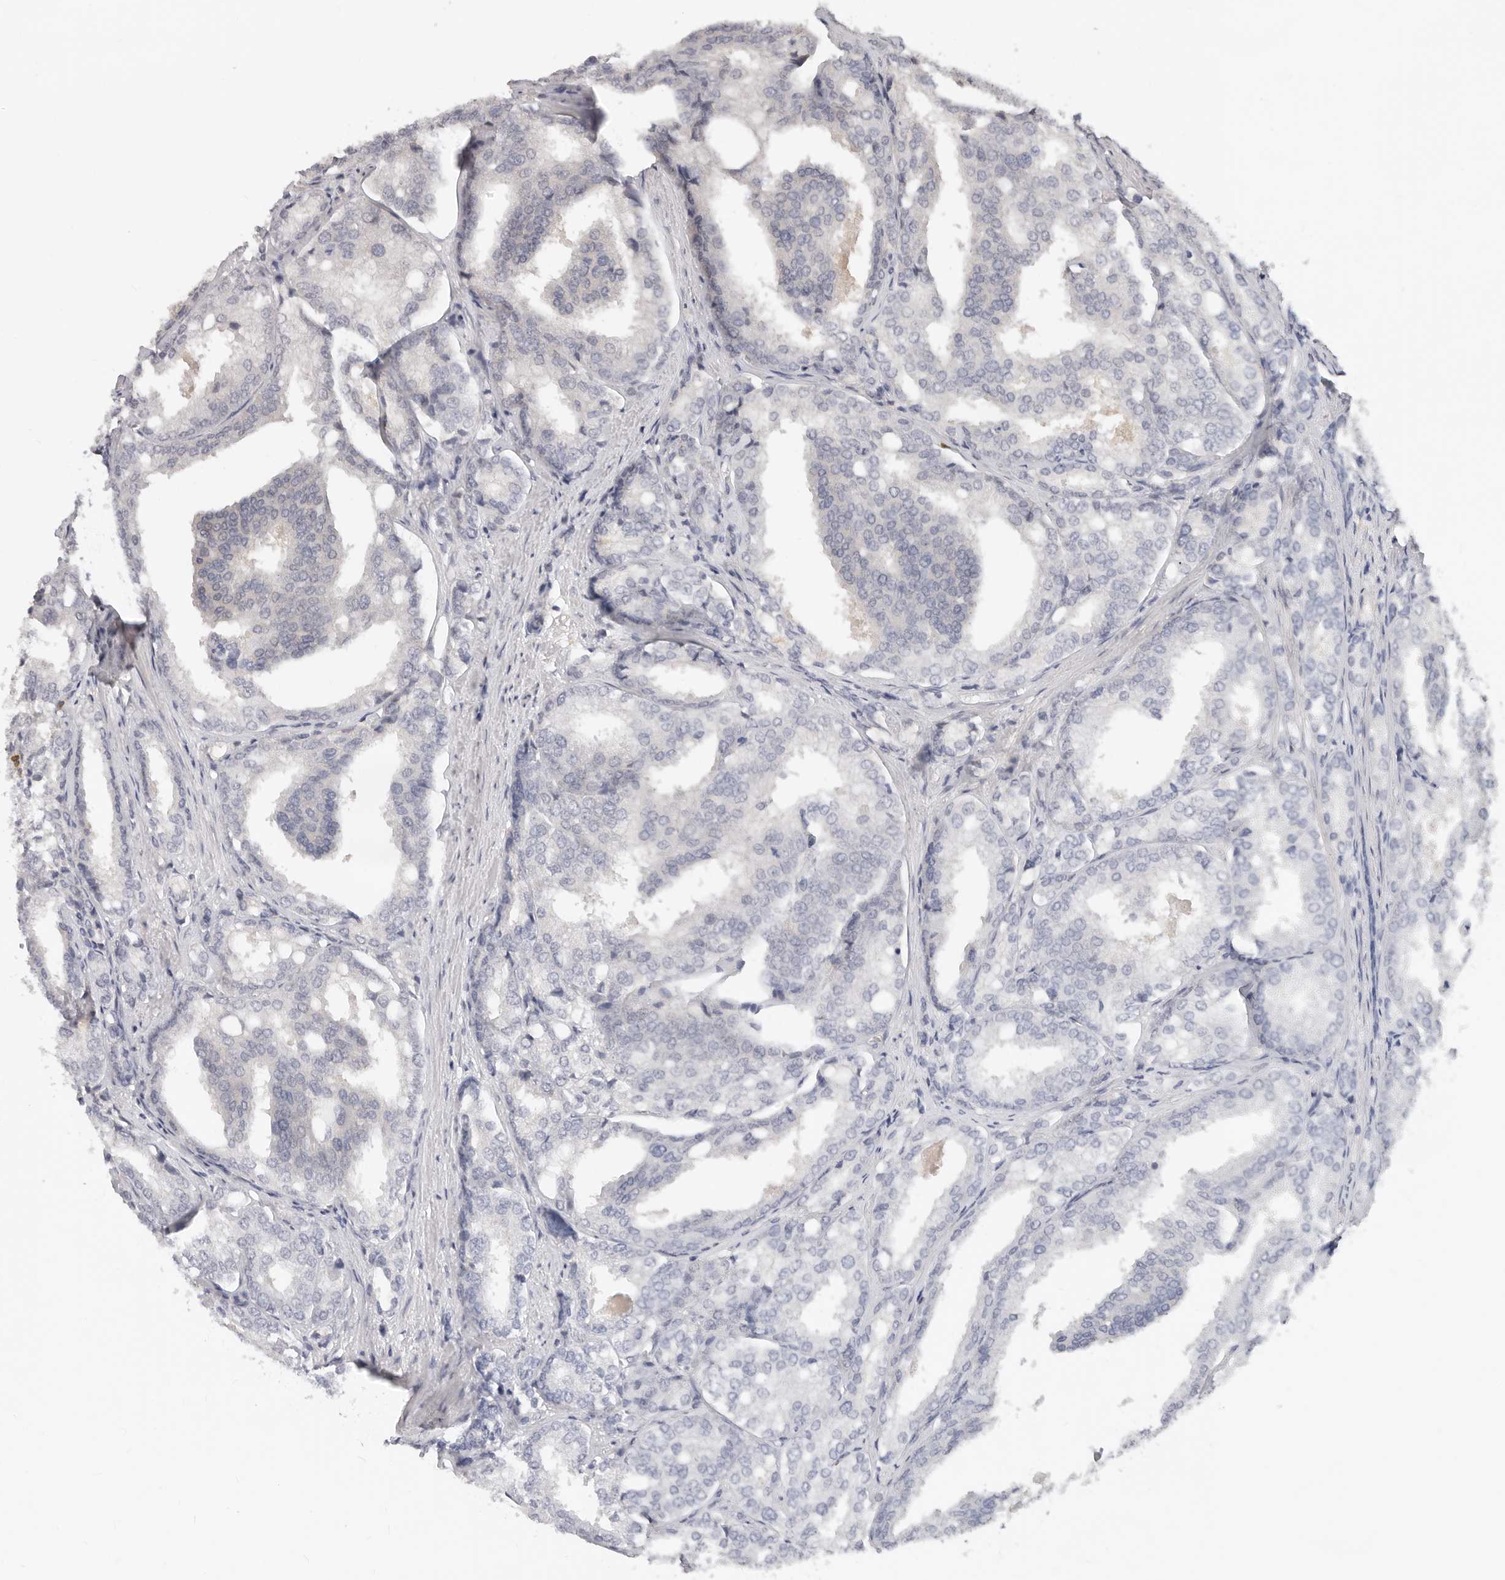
{"staining": {"intensity": "negative", "quantity": "none", "location": "none"}, "tissue": "prostate cancer", "cell_type": "Tumor cells", "image_type": "cancer", "snomed": [{"axis": "morphology", "description": "Adenocarcinoma, High grade"}, {"axis": "topography", "description": "Prostate"}], "caption": "Photomicrograph shows no significant protein expression in tumor cells of prostate adenocarcinoma (high-grade). The staining was performed using DAB to visualize the protein expression in brown, while the nuclei were stained in blue with hematoxylin (Magnification: 20x).", "gene": "USP49", "patient": {"sex": "male", "age": 50}}